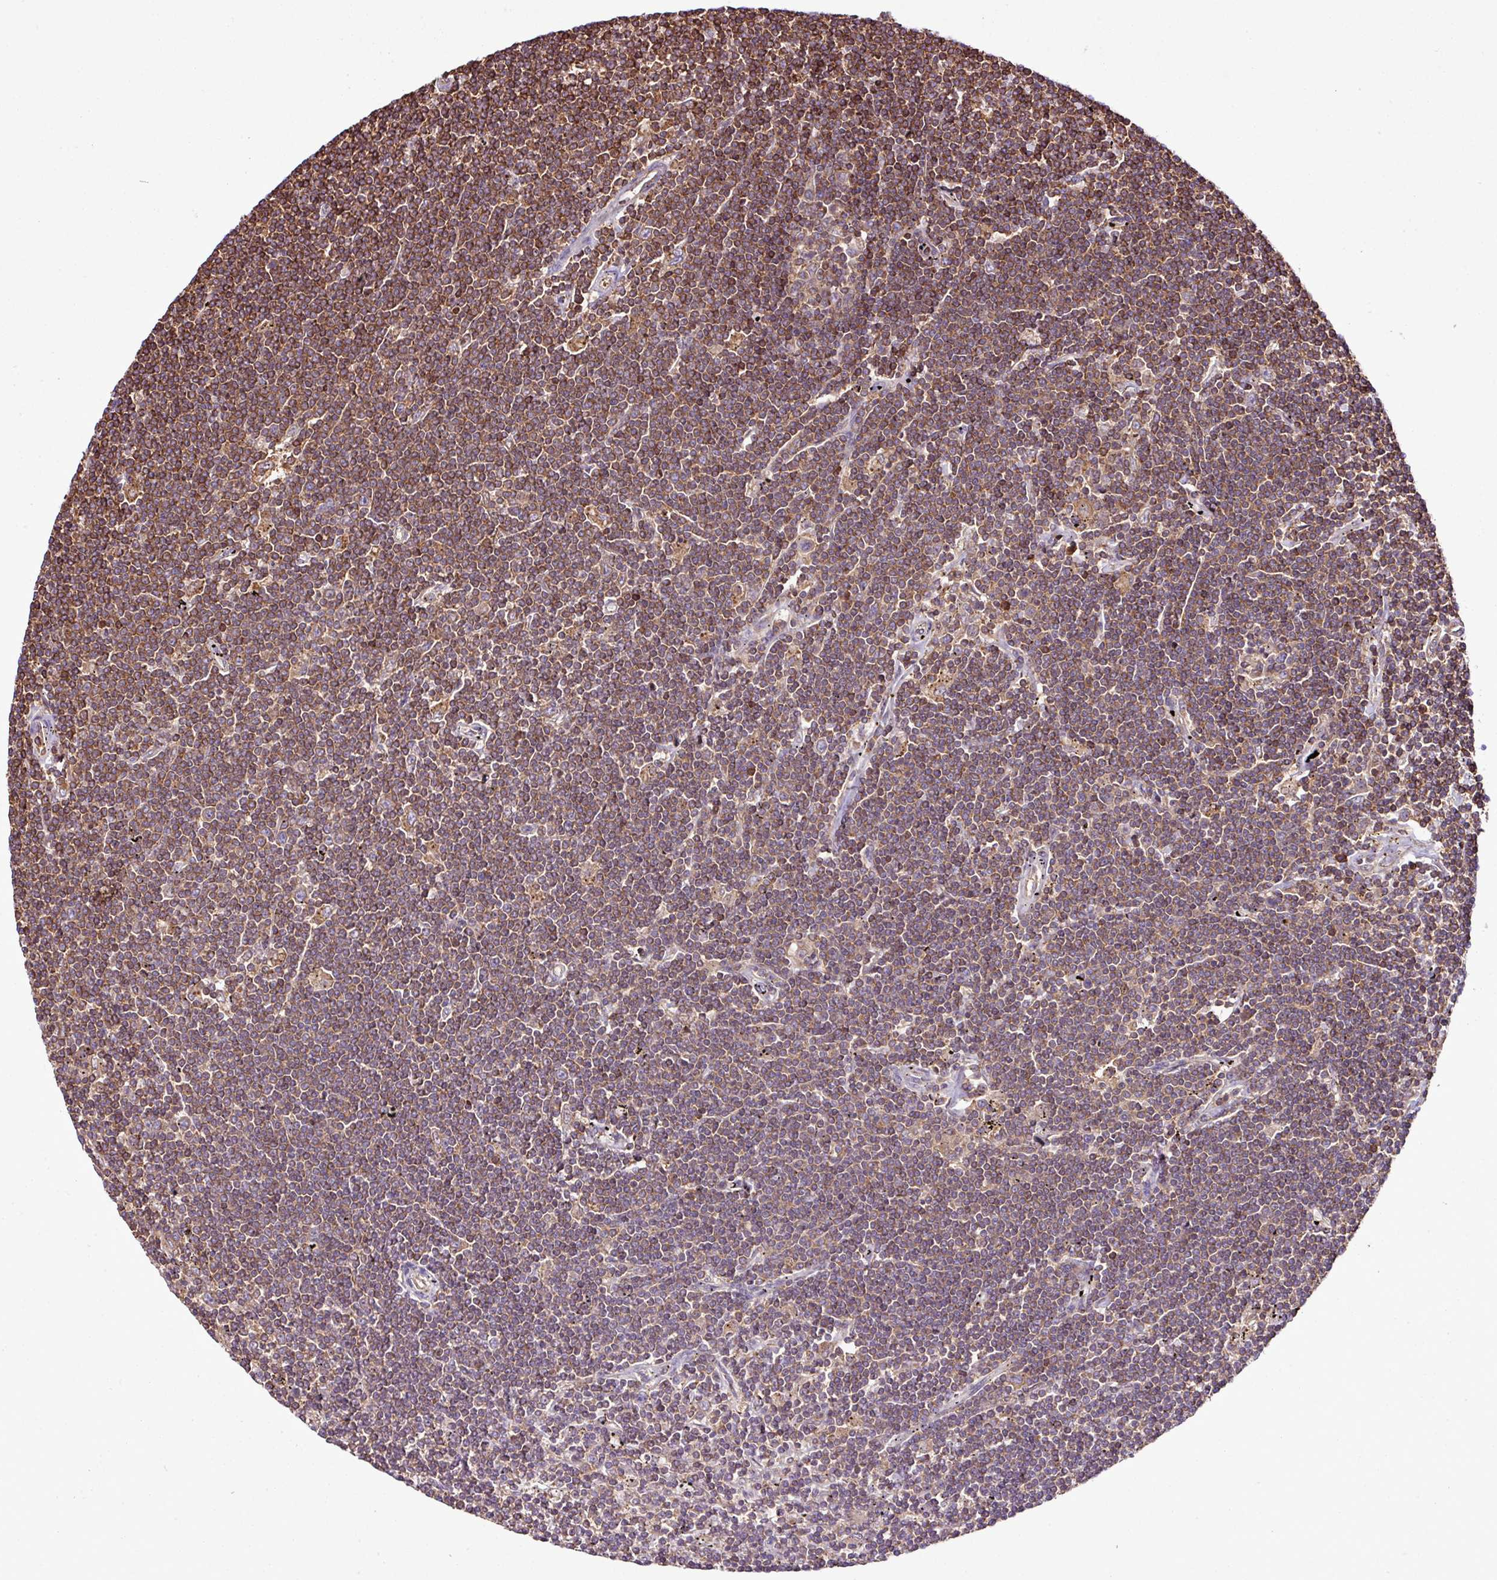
{"staining": {"intensity": "moderate", "quantity": ">75%", "location": "cytoplasmic/membranous"}, "tissue": "lymphoma", "cell_type": "Tumor cells", "image_type": "cancer", "snomed": [{"axis": "morphology", "description": "Malignant lymphoma, non-Hodgkin's type, Low grade"}, {"axis": "topography", "description": "Spleen"}], "caption": "Immunohistochemistry staining of malignant lymphoma, non-Hodgkin's type (low-grade), which exhibits medium levels of moderate cytoplasmic/membranous positivity in approximately >75% of tumor cells indicating moderate cytoplasmic/membranous protein staining. The staining was performed using DAB (brown) for protein detection and nuclei were counterstained in hematoxylin (blue).", "gene": "PGAP6", "patient": {"sex": "male", "age": 76}}